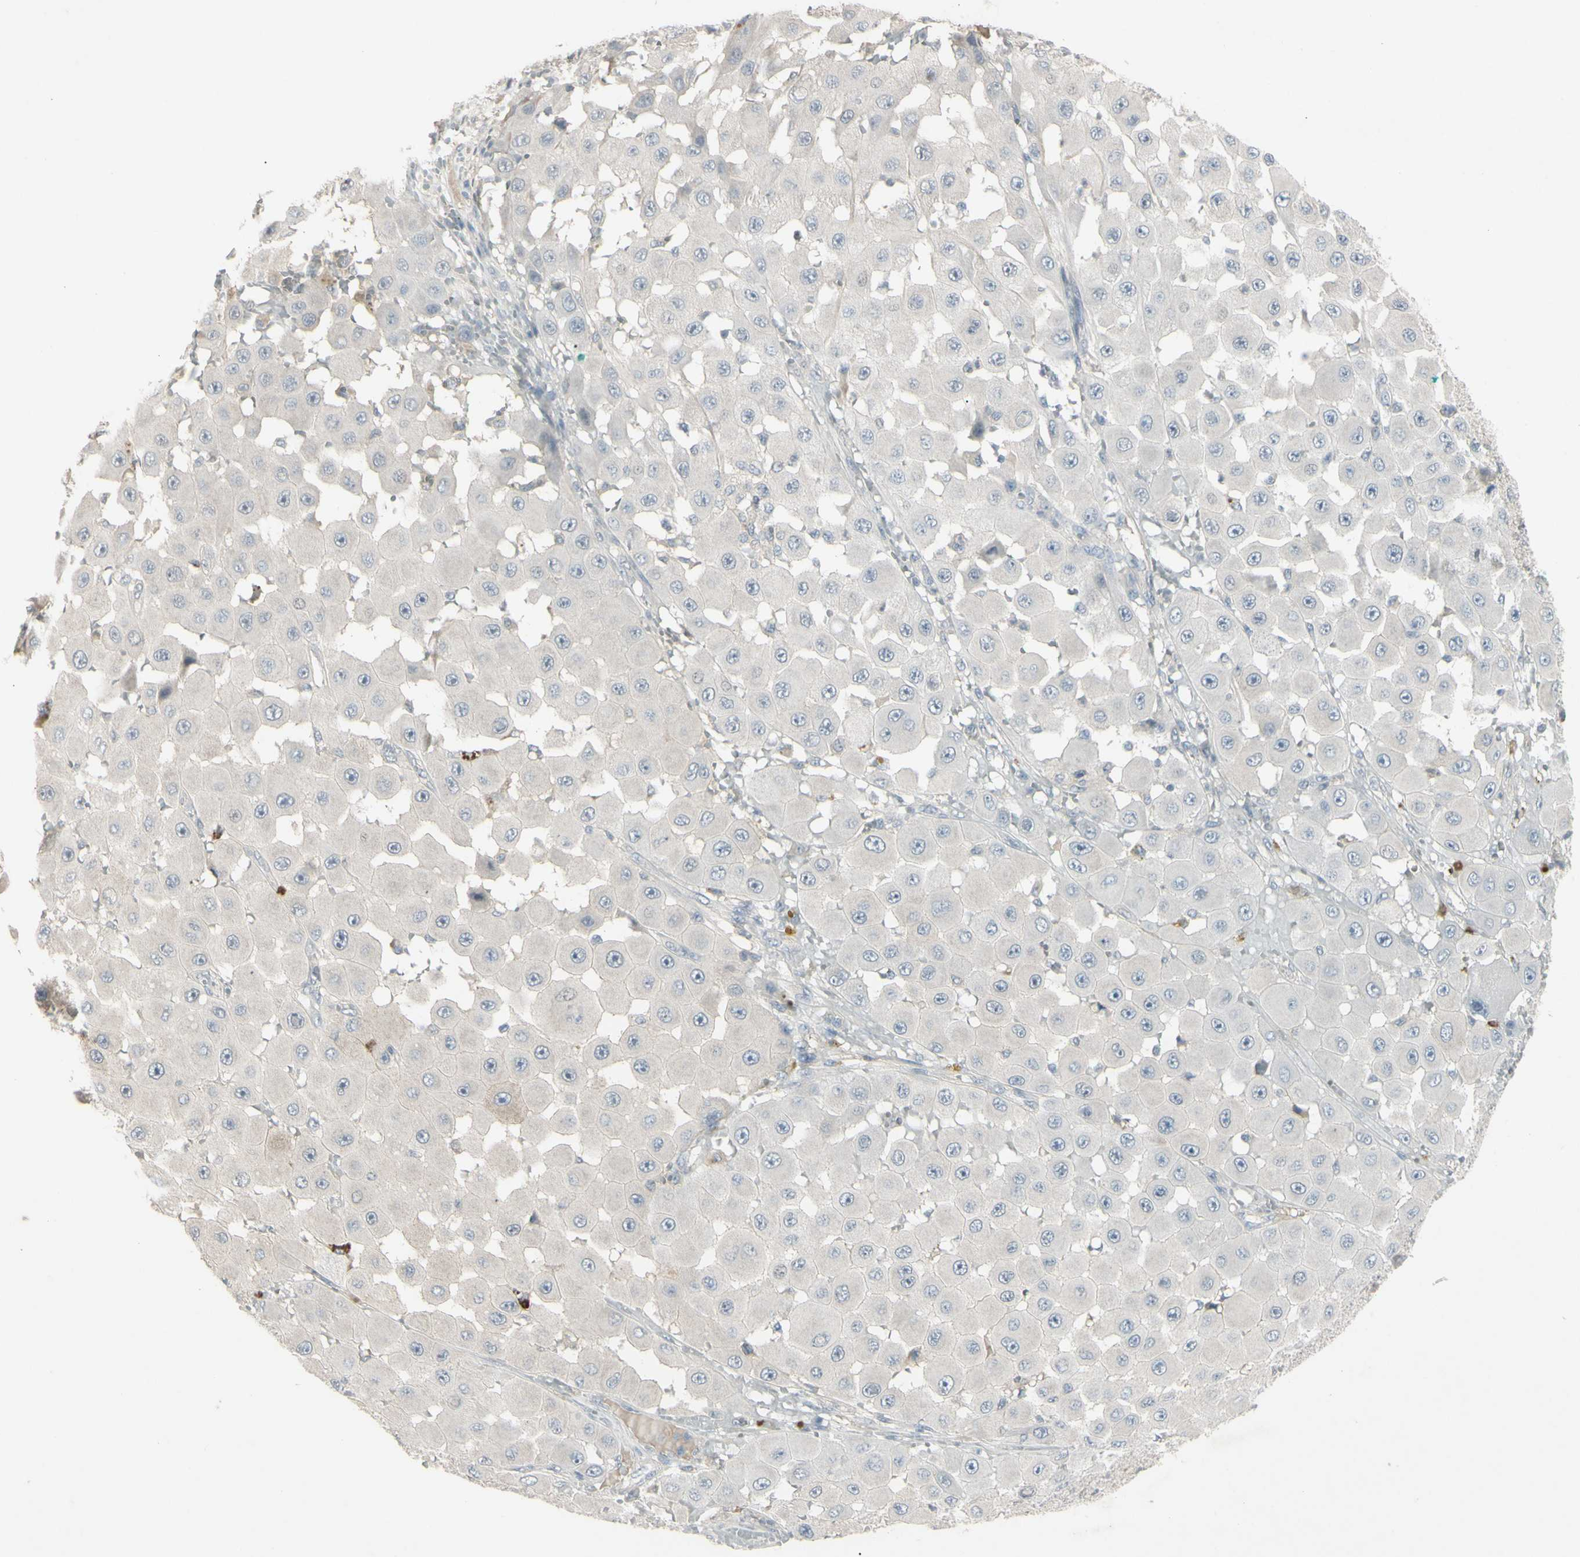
{"staining": {"intensity": "weak", "quantity": "<25%", "location": "cytoplasmic/membranous"}, "tissue": "melanoma", "cell_type": "Tumor cells", "image_type": "cancer", "snomed": [{"axis": "morphology", "description": "Malignant melanoma, NOS"}, {"axis": "topography", "description": "Skin"}], "caption": "There is no significant expression in tumor cells of melanoma. The staining was performed using DAB to visualize the protein expression in brown, while the nuclei were stained in blue with hematoxylin (Magnification: 20x).", "gene": "PIAS4", "patient": {"sex": "female", "age": 81}}